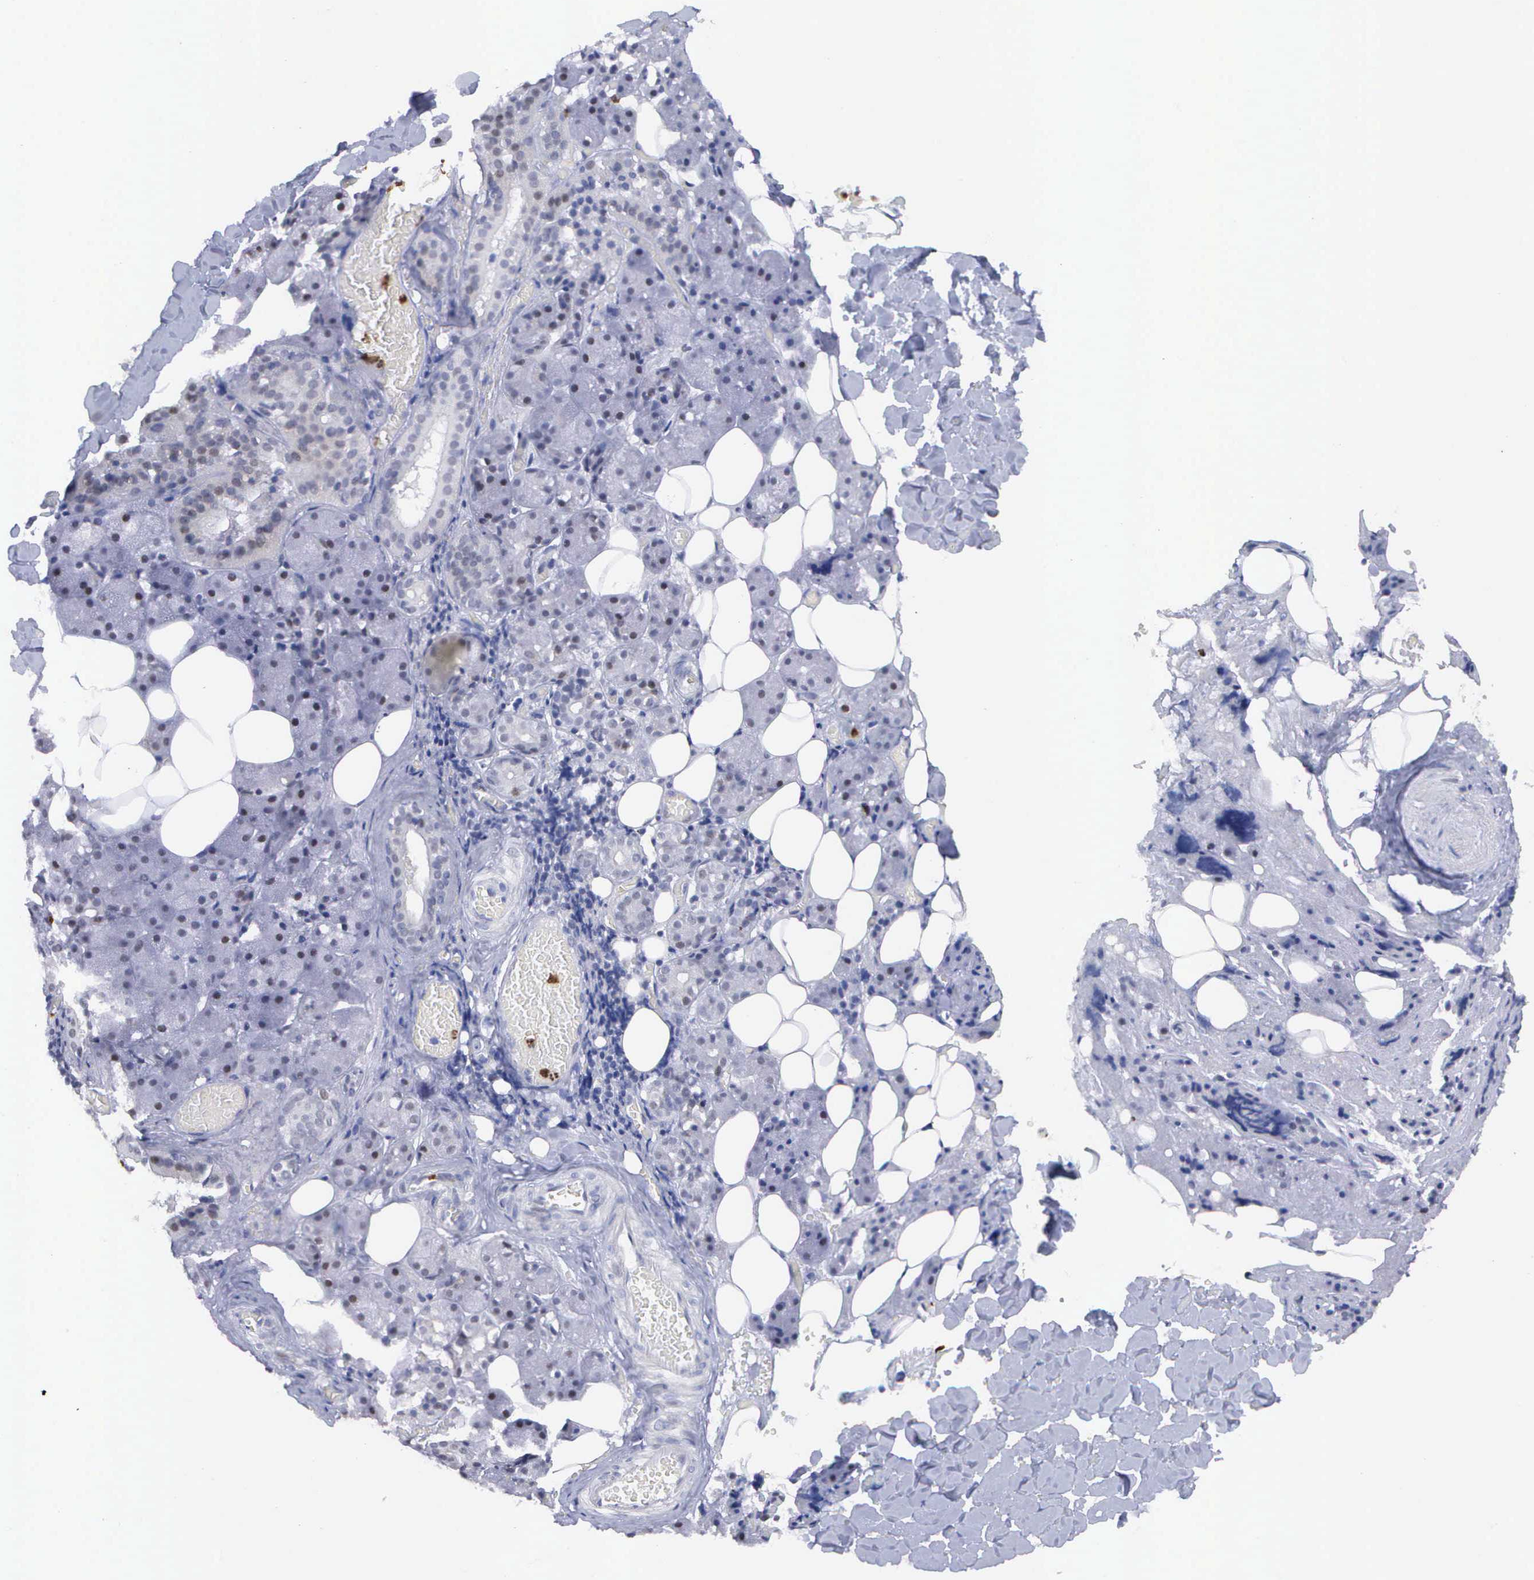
{"staining": {"intensity": "moderate", "quantity": "<25%", "location": "nuclear"}, "tissue": "salivary gland", "cell_type": "Glandular cells", "image_type": "normal", "snomed": [{"axis": "morphology", "description": "Normal tissue, NOS"}, {"axis": "topography", "description": "Salivary gland"}], "caption": "Immunohistochemical staining of benign salivary gland shows low levels of moderate nuclear positivity in approximately <25% of glandular cells. (IHC, brightfield microscopy, high magnification).", "gene": "SPIN3", "patient": {"sex": "female", "age": 55}}